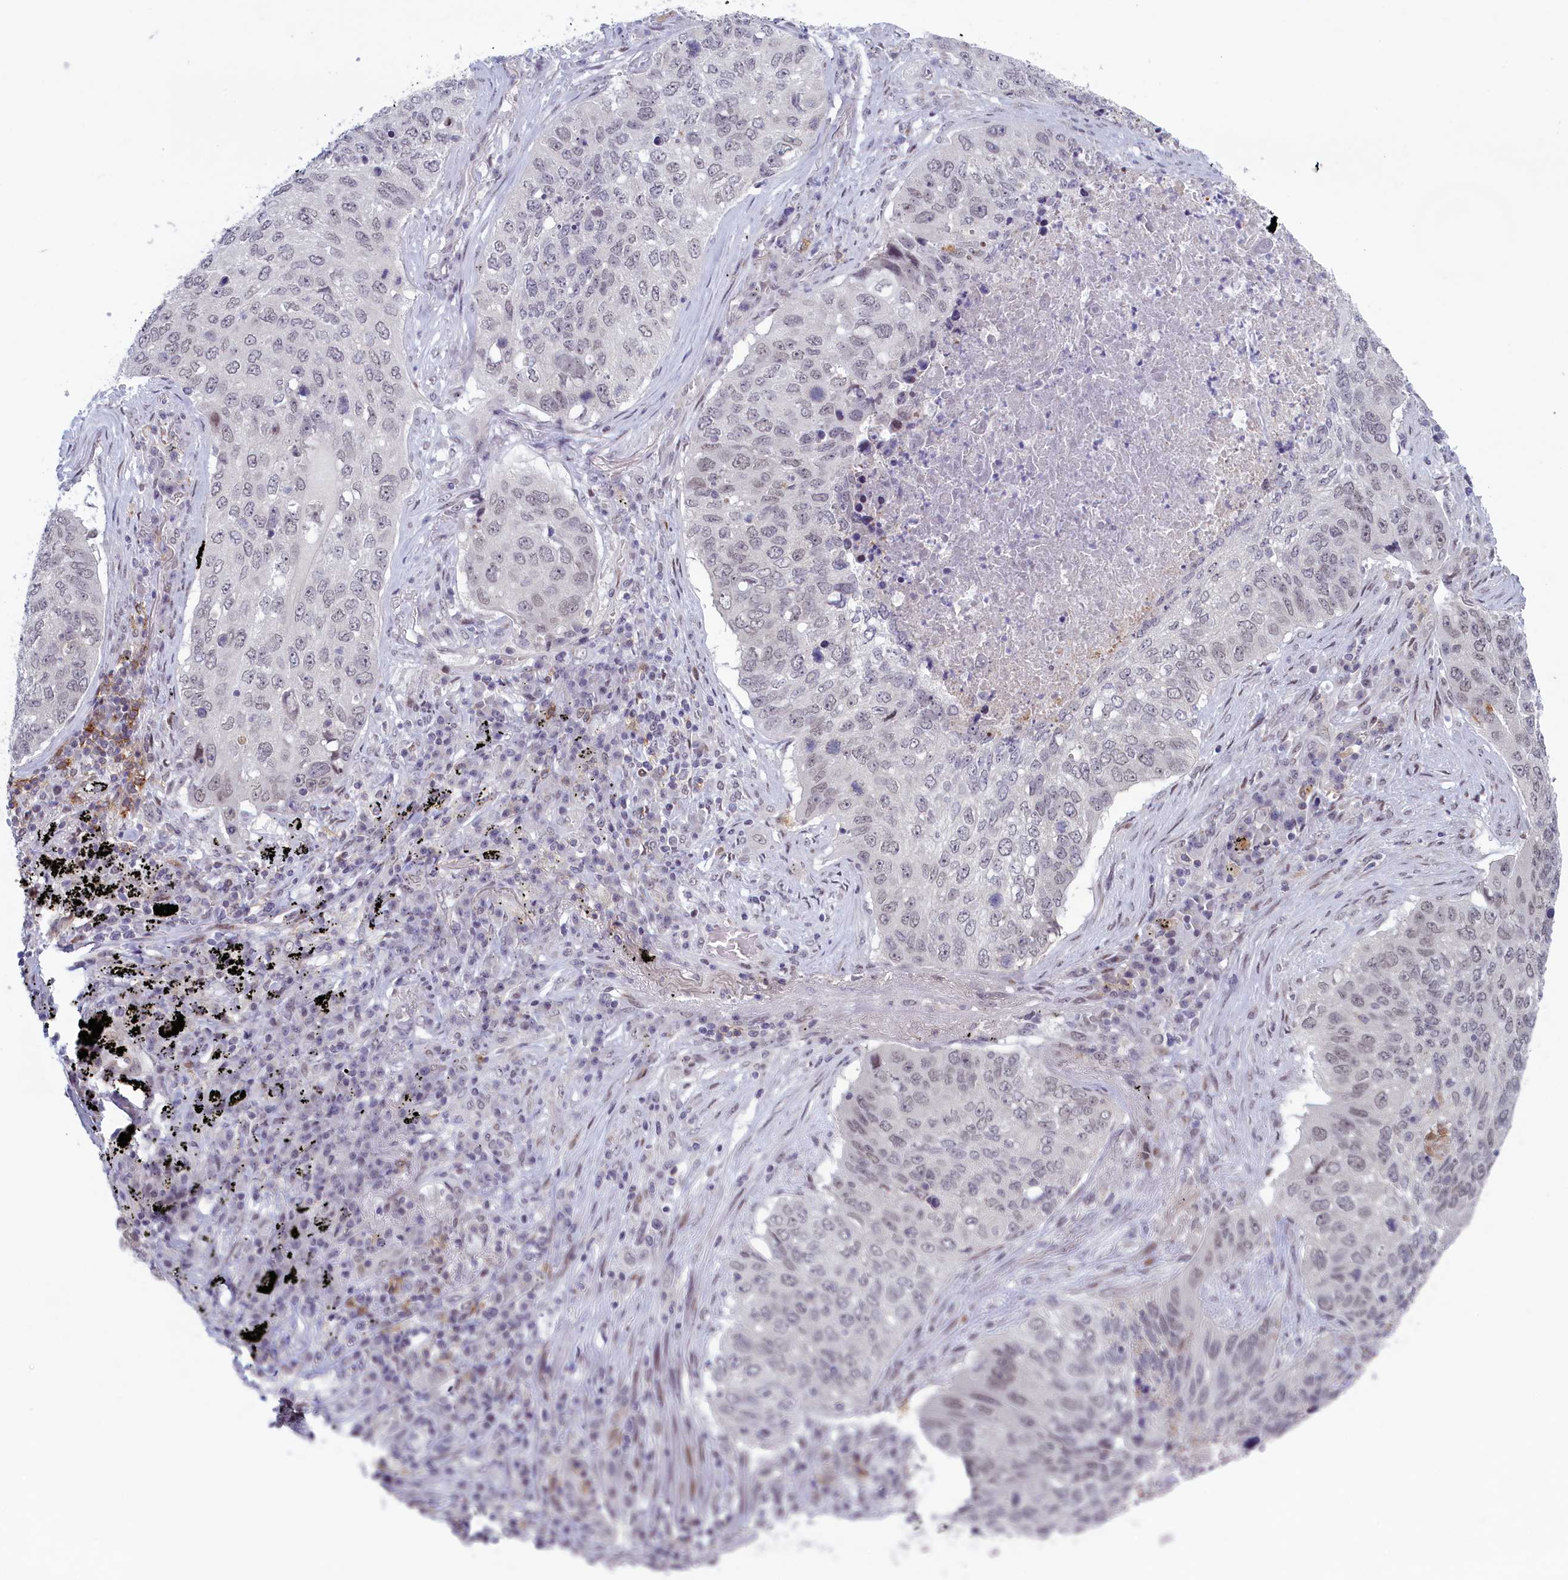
{"staining": {"intensity": "negative", "quantity": "none", "location": "none"}, "tissue": "lung cancer", "cell_type": "Tumor cells", "image_type": "cancer", "snomed": [{"axis": "morphology", "description": "Squamous cell carcinoma, NOS"}, {"axis": "topography", "description": "Lung"}], "caption": "Immunohistochemistry micrograph of human squamous cell carcinoma (lung) stained for a protein (brown), which exhibits no staining in tumor cells.", "gene": "ATF7IP2", "patient": {"sex": "female", "age": 63}}